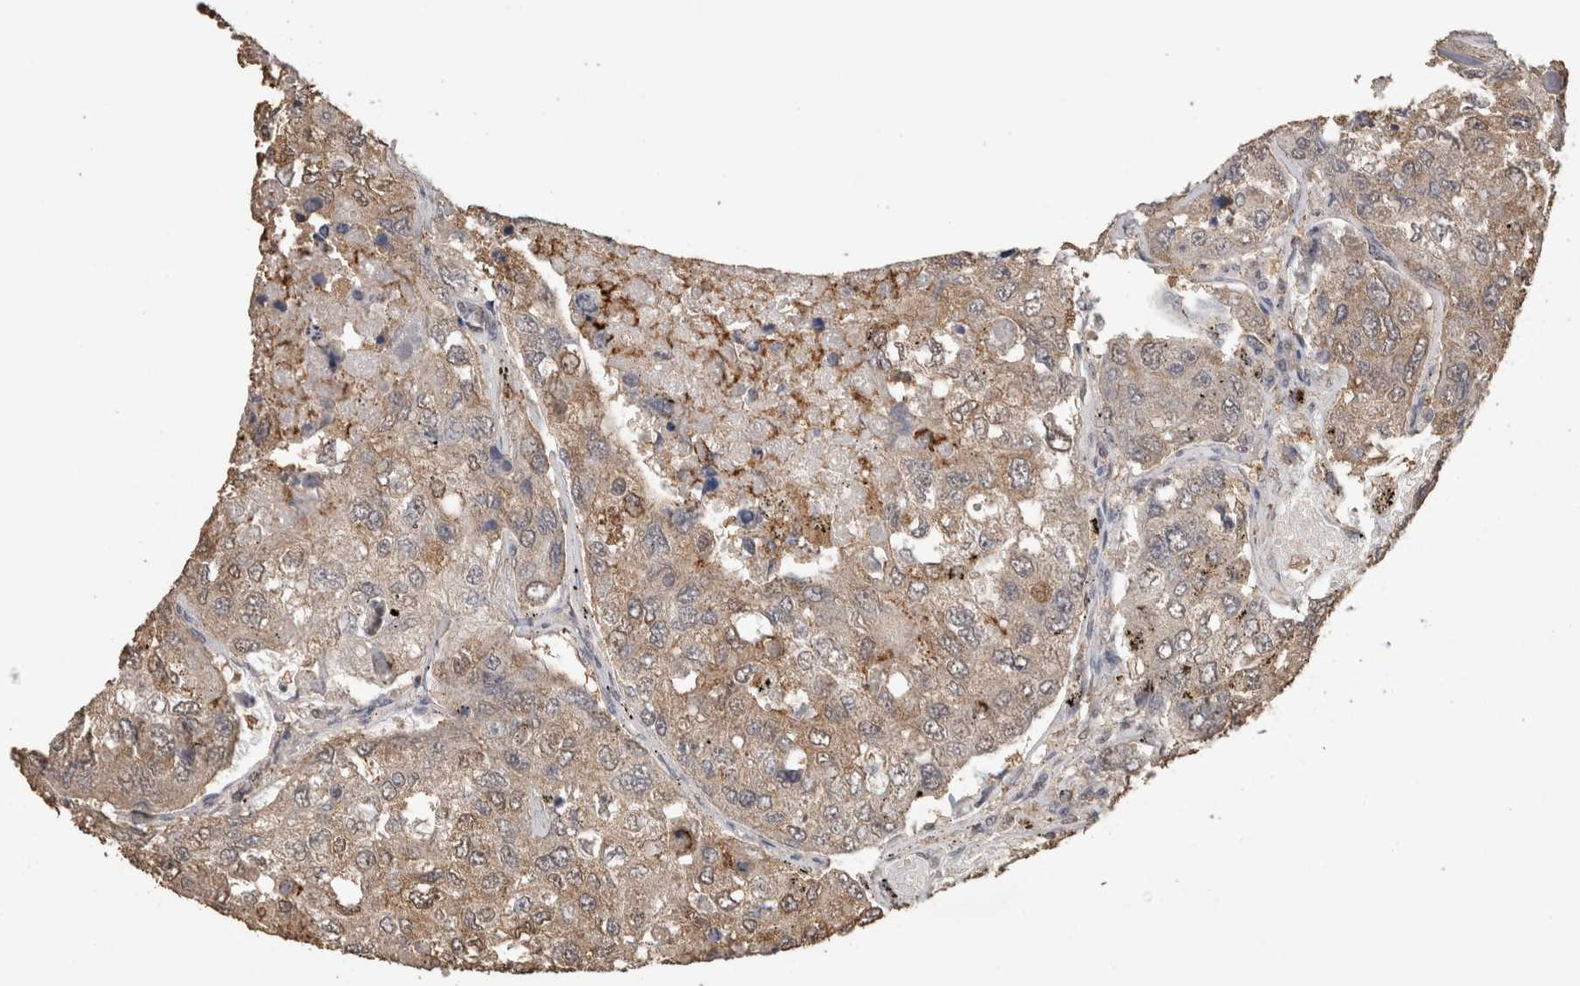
{"staining": {"intensity": "weak", "quantity": ">75%", "location": "cytoplasmic/membranous"}, "tissue": "urothelial cancer", "cell_type": "Tumor cells", "image_type": "cancer", "snomed": [{"axis": "morphology", "description": "Urothelial carcinoma, High grade"}, {"axis": "topography", "description": "Lymph node"}, {"axis": "topography", "description": "Urinary bladder"}], "caption": "Immunohistochemical staining of human urothelial cancer exhibits weak cytoplasmic/membranous protein positivity in about >75% of tumor cells. (IHC, brightfield microscopy, high magnification).", "gene": "CX3CL1", "patient": {"sex": "male", "age": 51}}